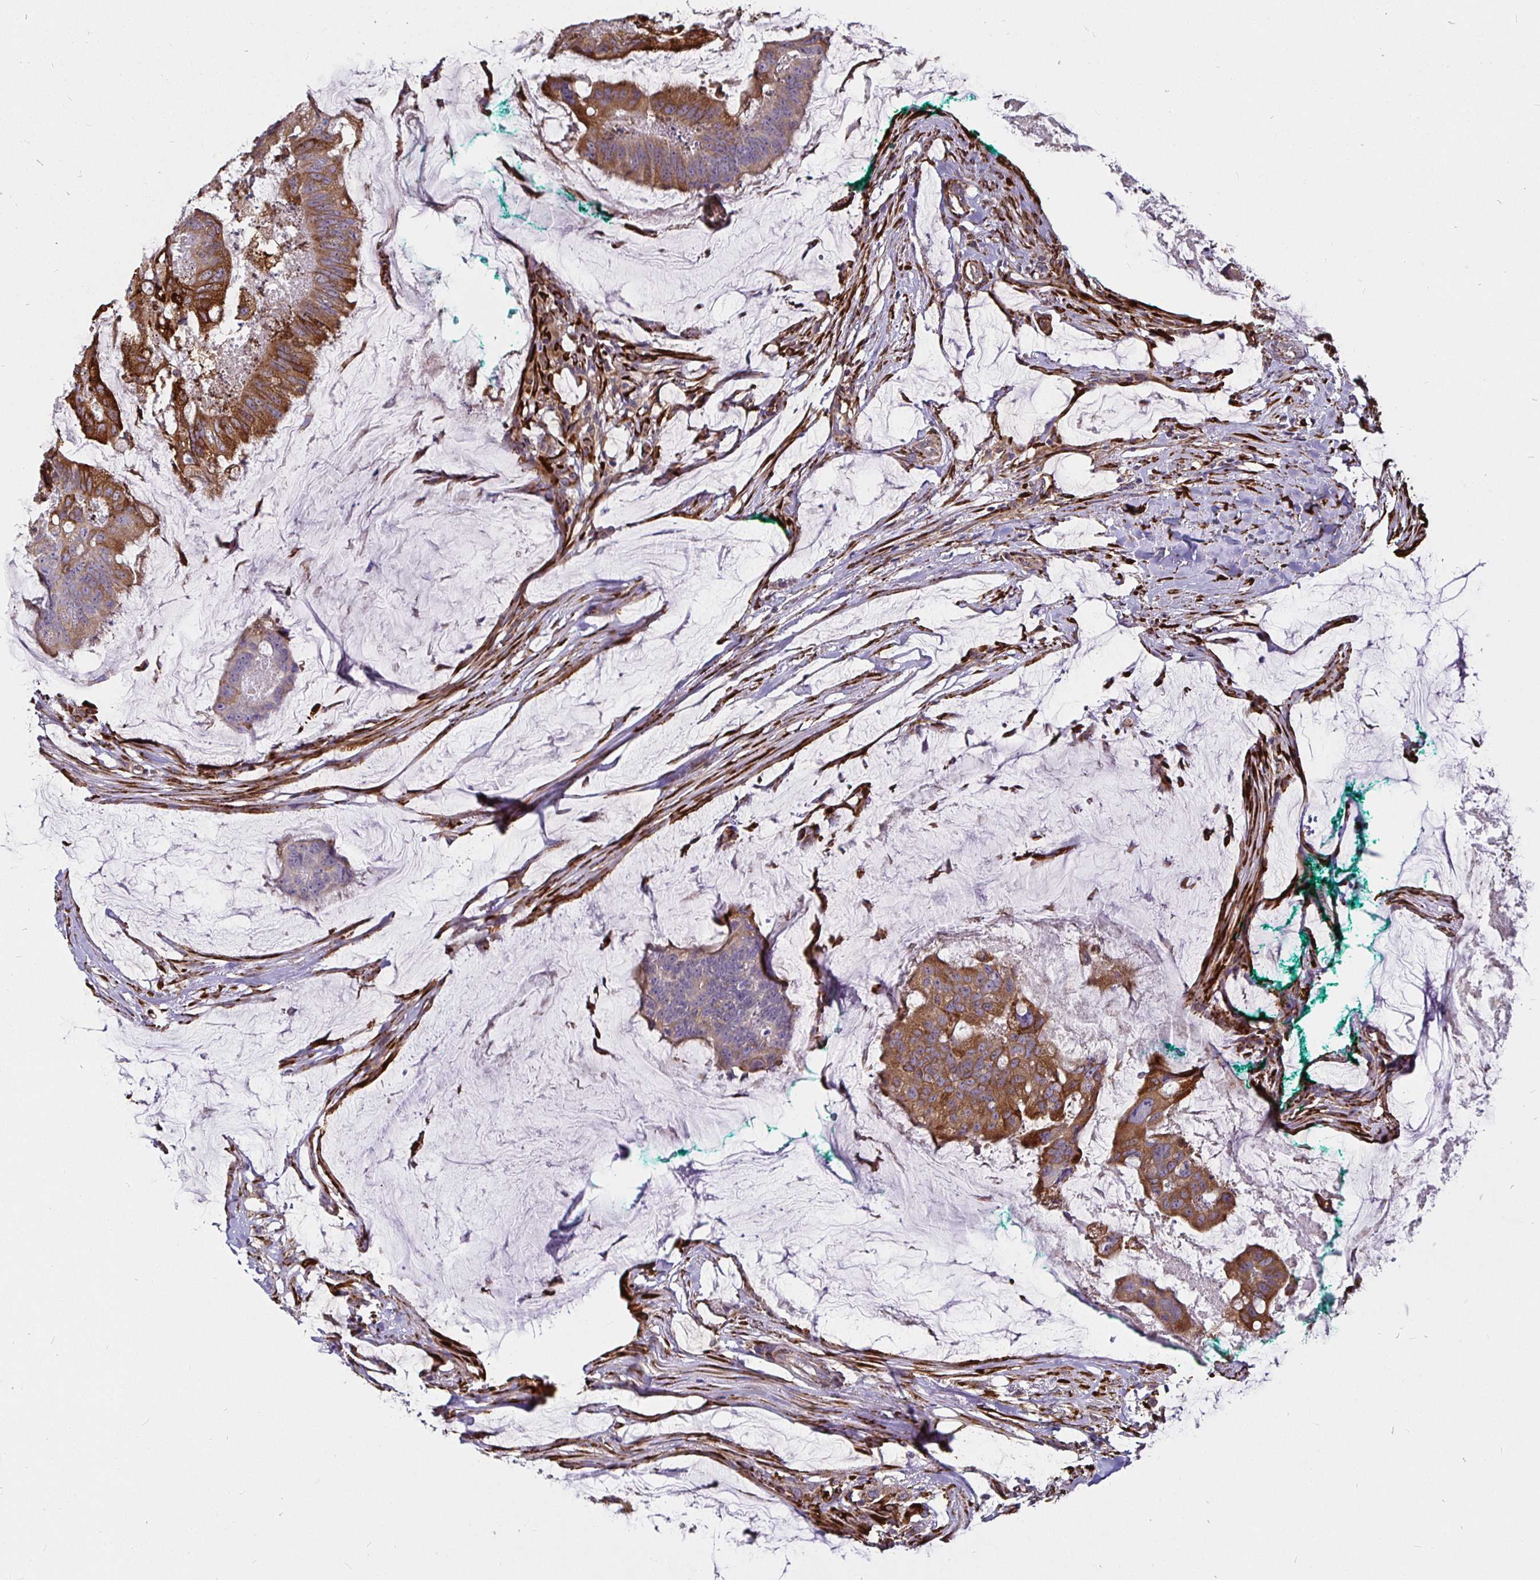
{"staining": {"intensity": "moderate", "quantity": ">75%", "location": "cytoplasmic/membranous"}, "tissue": "colorectal cancer", "cell_type": "Tumor cells", "image_type": "cancer", "snomed": [{"axis": "morphology", "description": "Adenocarcinoma, NOS"}, {"axis": "topography", "description": "Colon"}], "caption": "Colorectal cancer stained for a protein (brown) exhibits moderate cytoplasmic/membranous positive positivity in about >75% of tumor cells.", "gene": "P4HA2", "patient": {"sex": "male", "age": 62}}